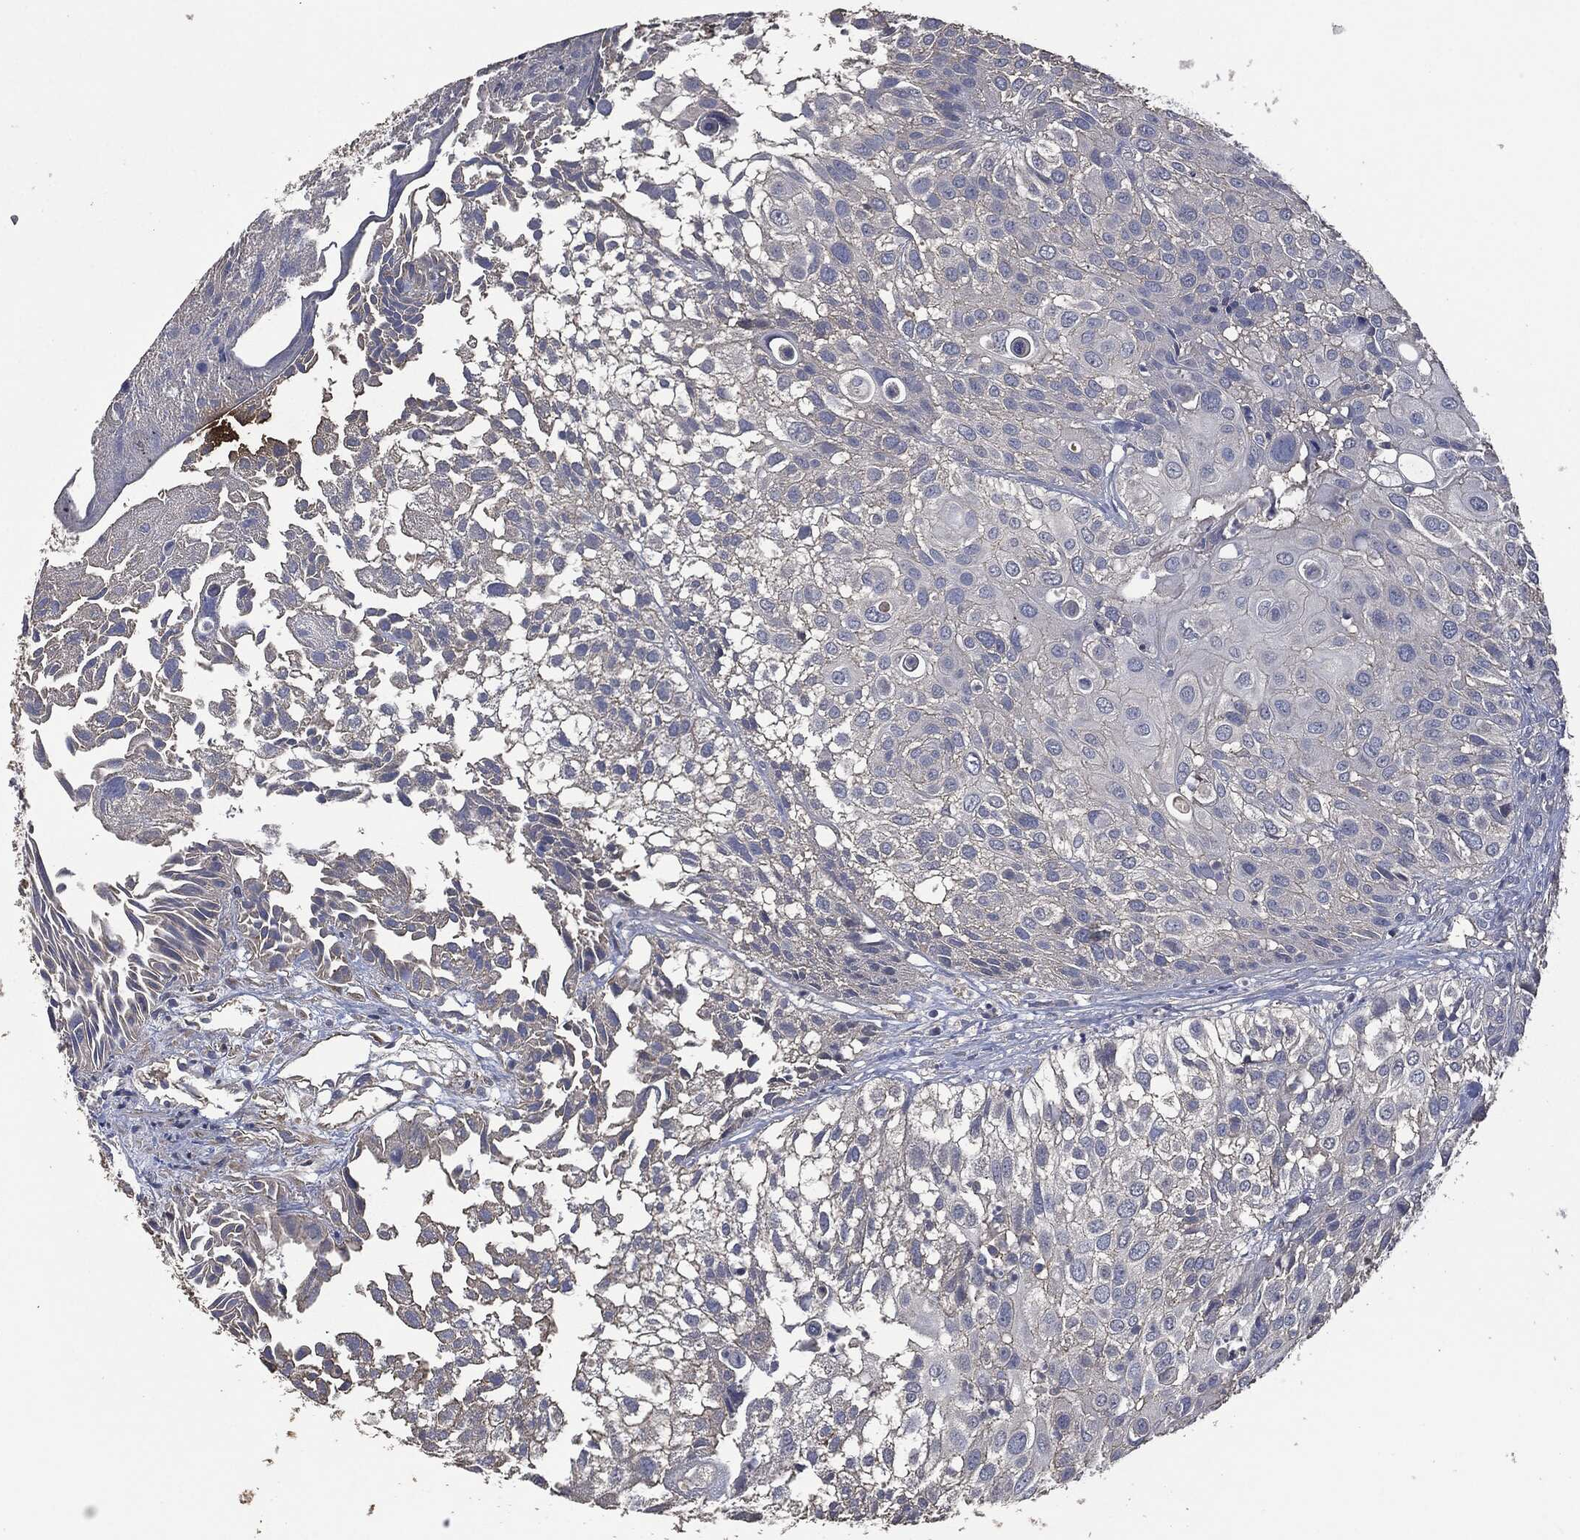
{"staining": {"intensity": "negative", "quantity": "none", "location": "none"}, "tissue": "urothelial cancer", "cell_type": "Tumor cells", "image_type": "cancer", "snomed": [{"axis": "morphology", "description": "Urothelial carcinoma, High grade"}, {"axis": "topography", "description": "Urinary bladder"}], "caption": "Immunohistochemistry (IHC) of human urothelial carcinoma (high-grade) exhibits no expression in tumor cells. (DAB immunohistochemistry (IHC) with hematoxylin counter stain).", "gene": "MSLN", "patient": {"sex": "female", "age": 79}}